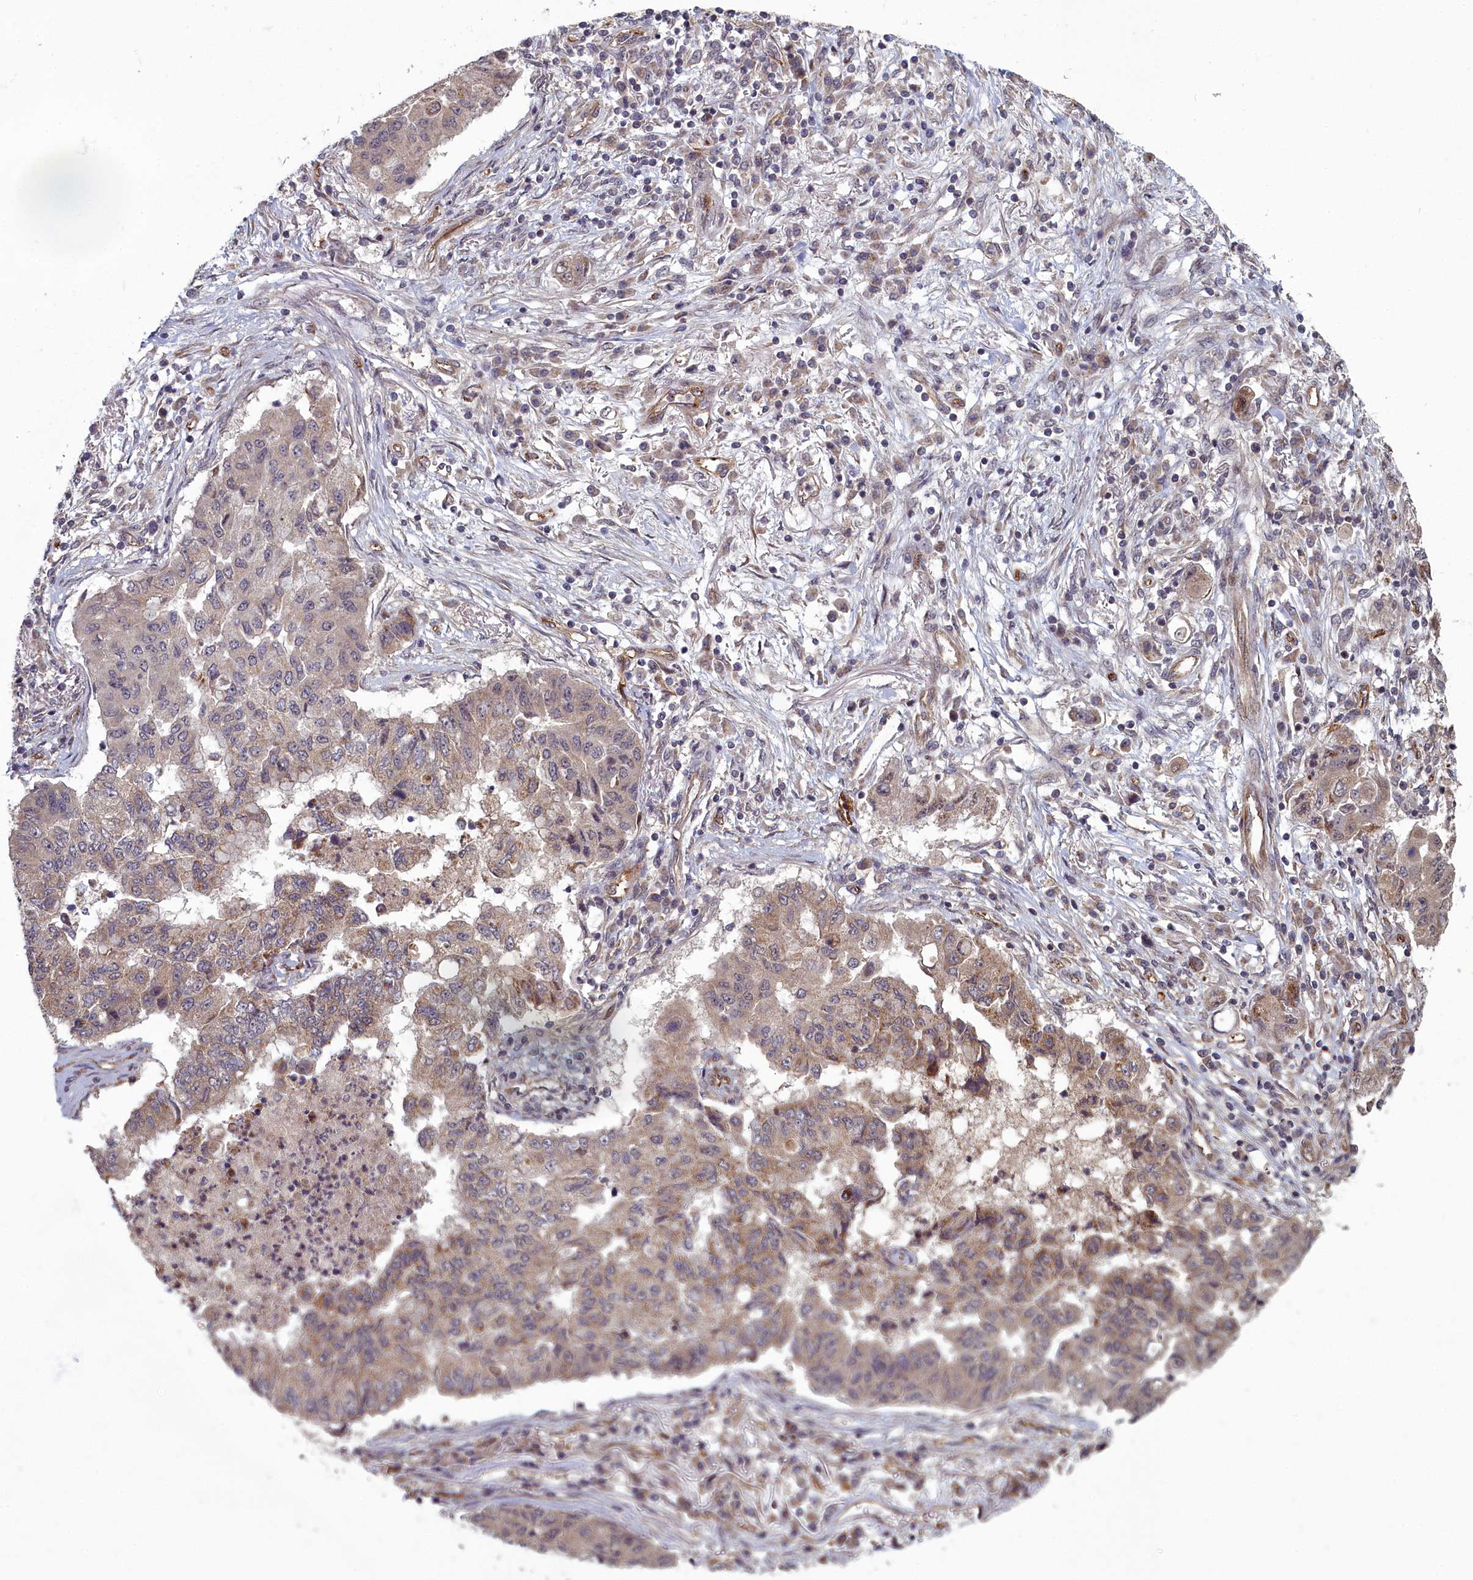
{"staining": {"intensity": "weak", "quantity": ">75%", "location": "cytoplasmic/membranous"}, "tissue": "lung cancer", "cell_type": "Tumor cells", "image_type": "cancer", "snomed": [{"axis": "morphology", "description": "Squamous cell carcinoma, NOS"}, {"axis": "topography", "description": "Lung"}], "caption": "Tumor cells display low levels of weak cytoplasmic/membranous expression in approximately >75% of cells in human squamous cell carcinoma (lung).", "gene": "TSPYL4", "patient": {"sex": "male", "age": 74}}